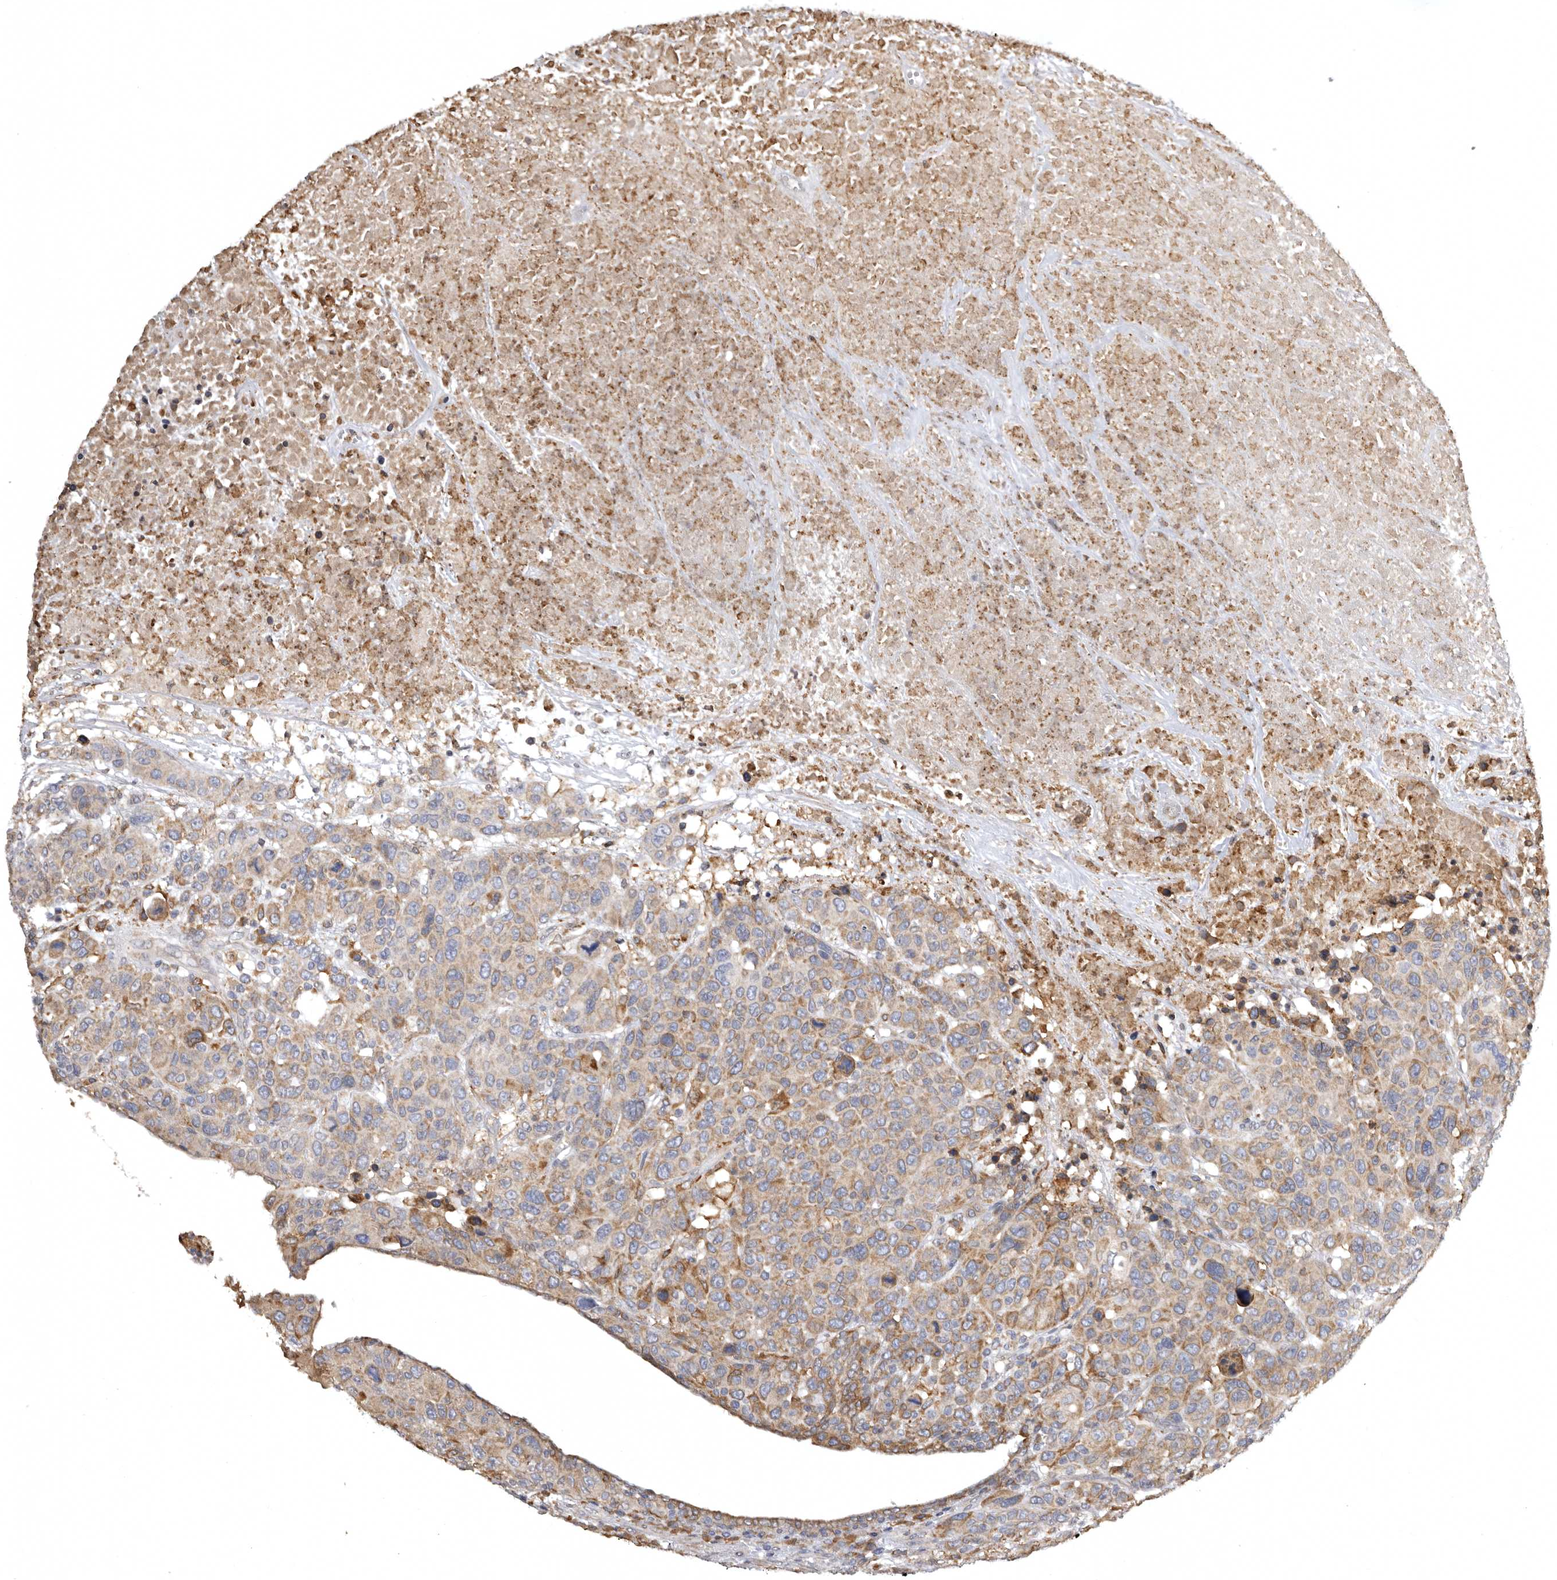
{"staining": {"intensity": "moderate", "quantity": "<25%", "location": "cytoplasmic/membranous"}, "tissue": "breast cancer", "cell_type": "Tumor cells", "image_type": "cancer", "snomed": [{"axis": "morphology", "description": "Duct carcinoma"}, {"axis": "topography", "description": "Breast"}], "caption": "Approximately <25% of tumor cells in breast cancer (invasive ductal carcinoma) demonstrate moderate cytoplasmic/membranous protein staining as visualized by brown immunohistochemical staining.", "gene": "INKA2", "patient": {"sex": "female", "age": 37}}